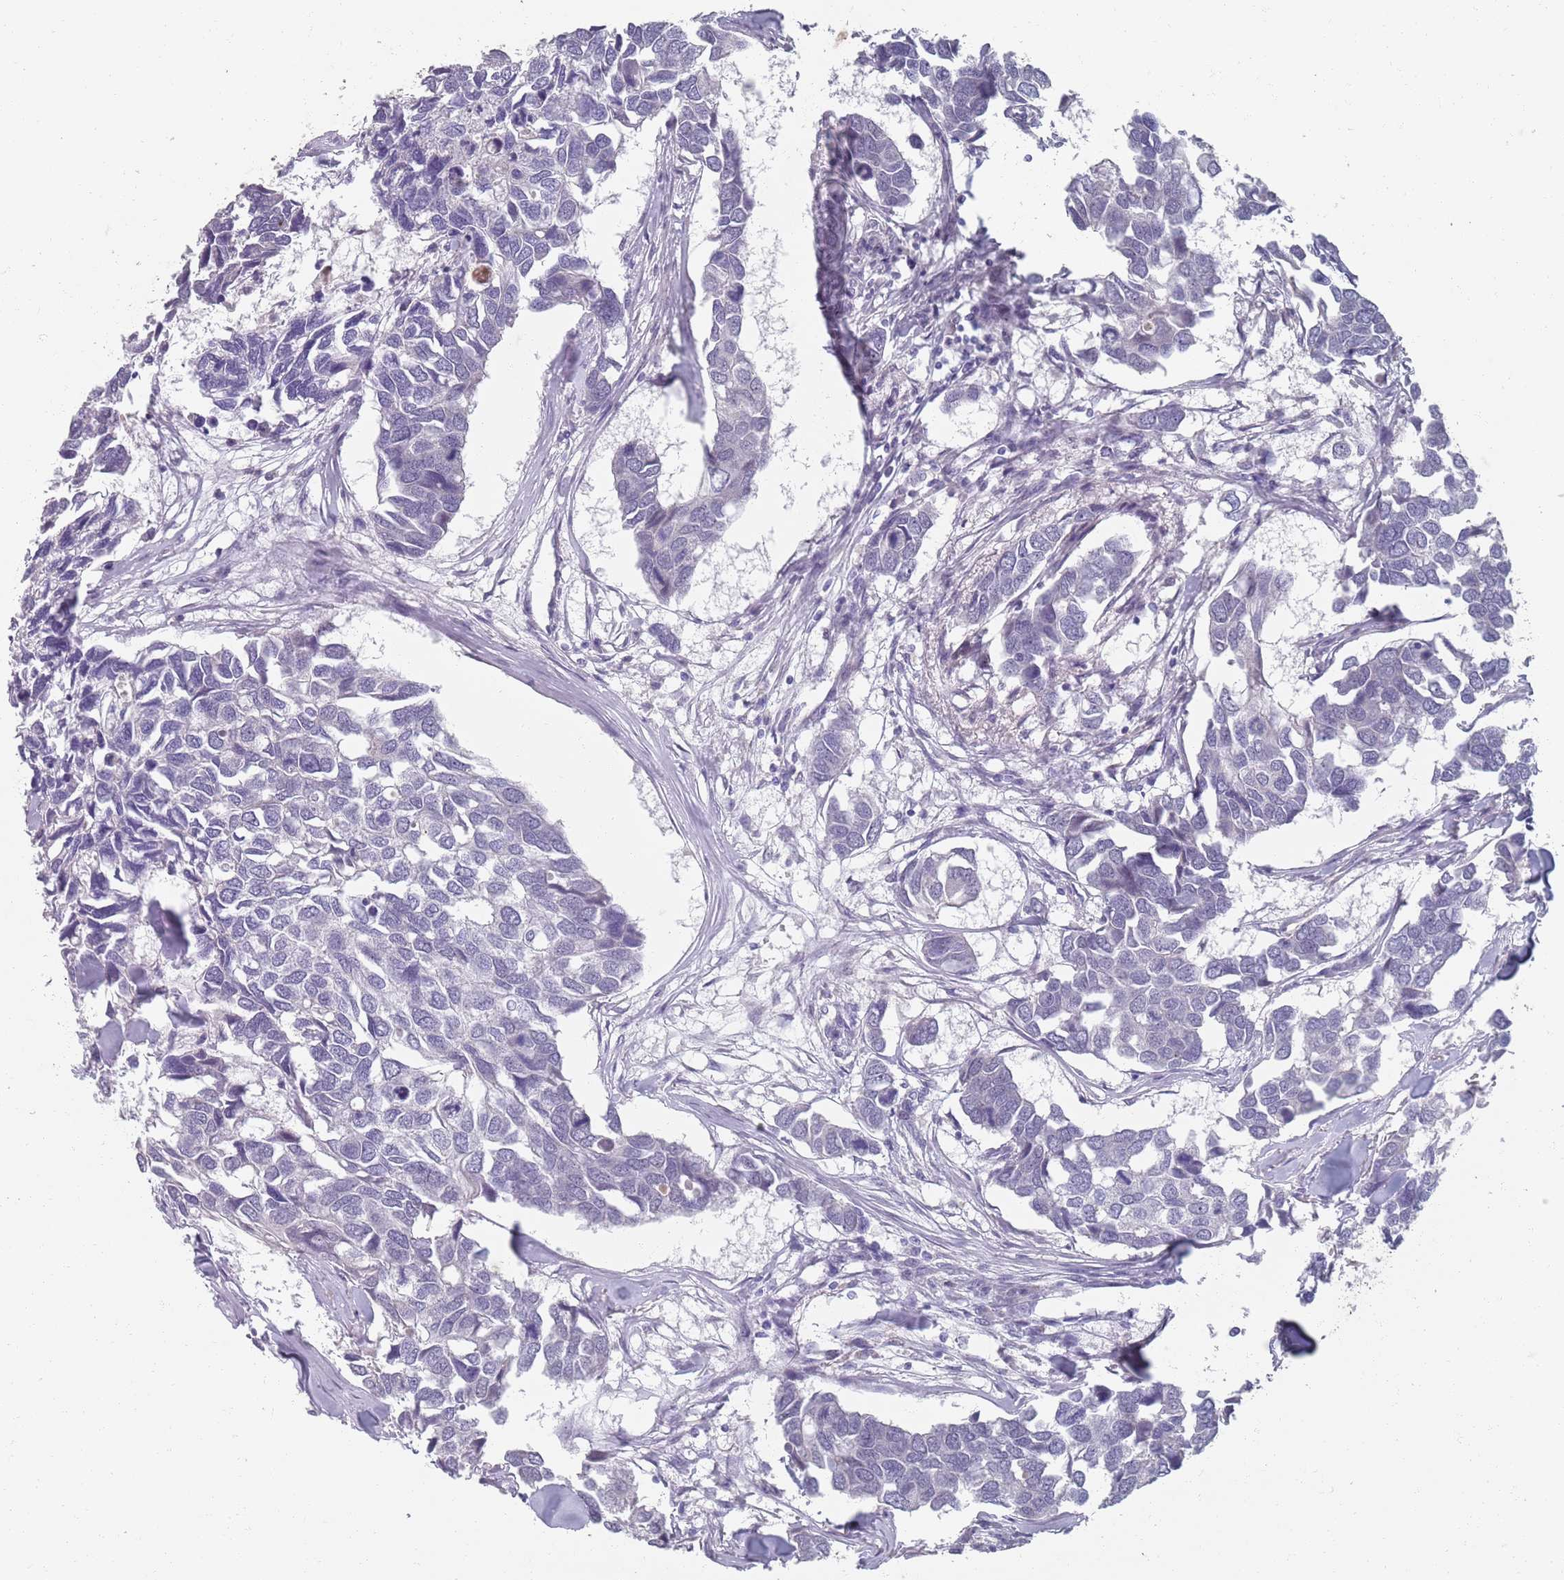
{"staining": {"intensity": "negative", "quantity": "none", "location": "none"}, "tissue": "breast cancer", "cell_type": "Tumor cells", "image_type": "cancer", "snomed": [{"axis": "morphology", "description": "Duct carcinoma"}, {"axis": "topography", "description": "Breast"}], "caption": "Micrograph shows no protein staining in tumor cells of infiltrating ductal carcinoma (breast) tissue.", "gene": "SAMD1", "patient": {"sex": "female", "age": 83}}